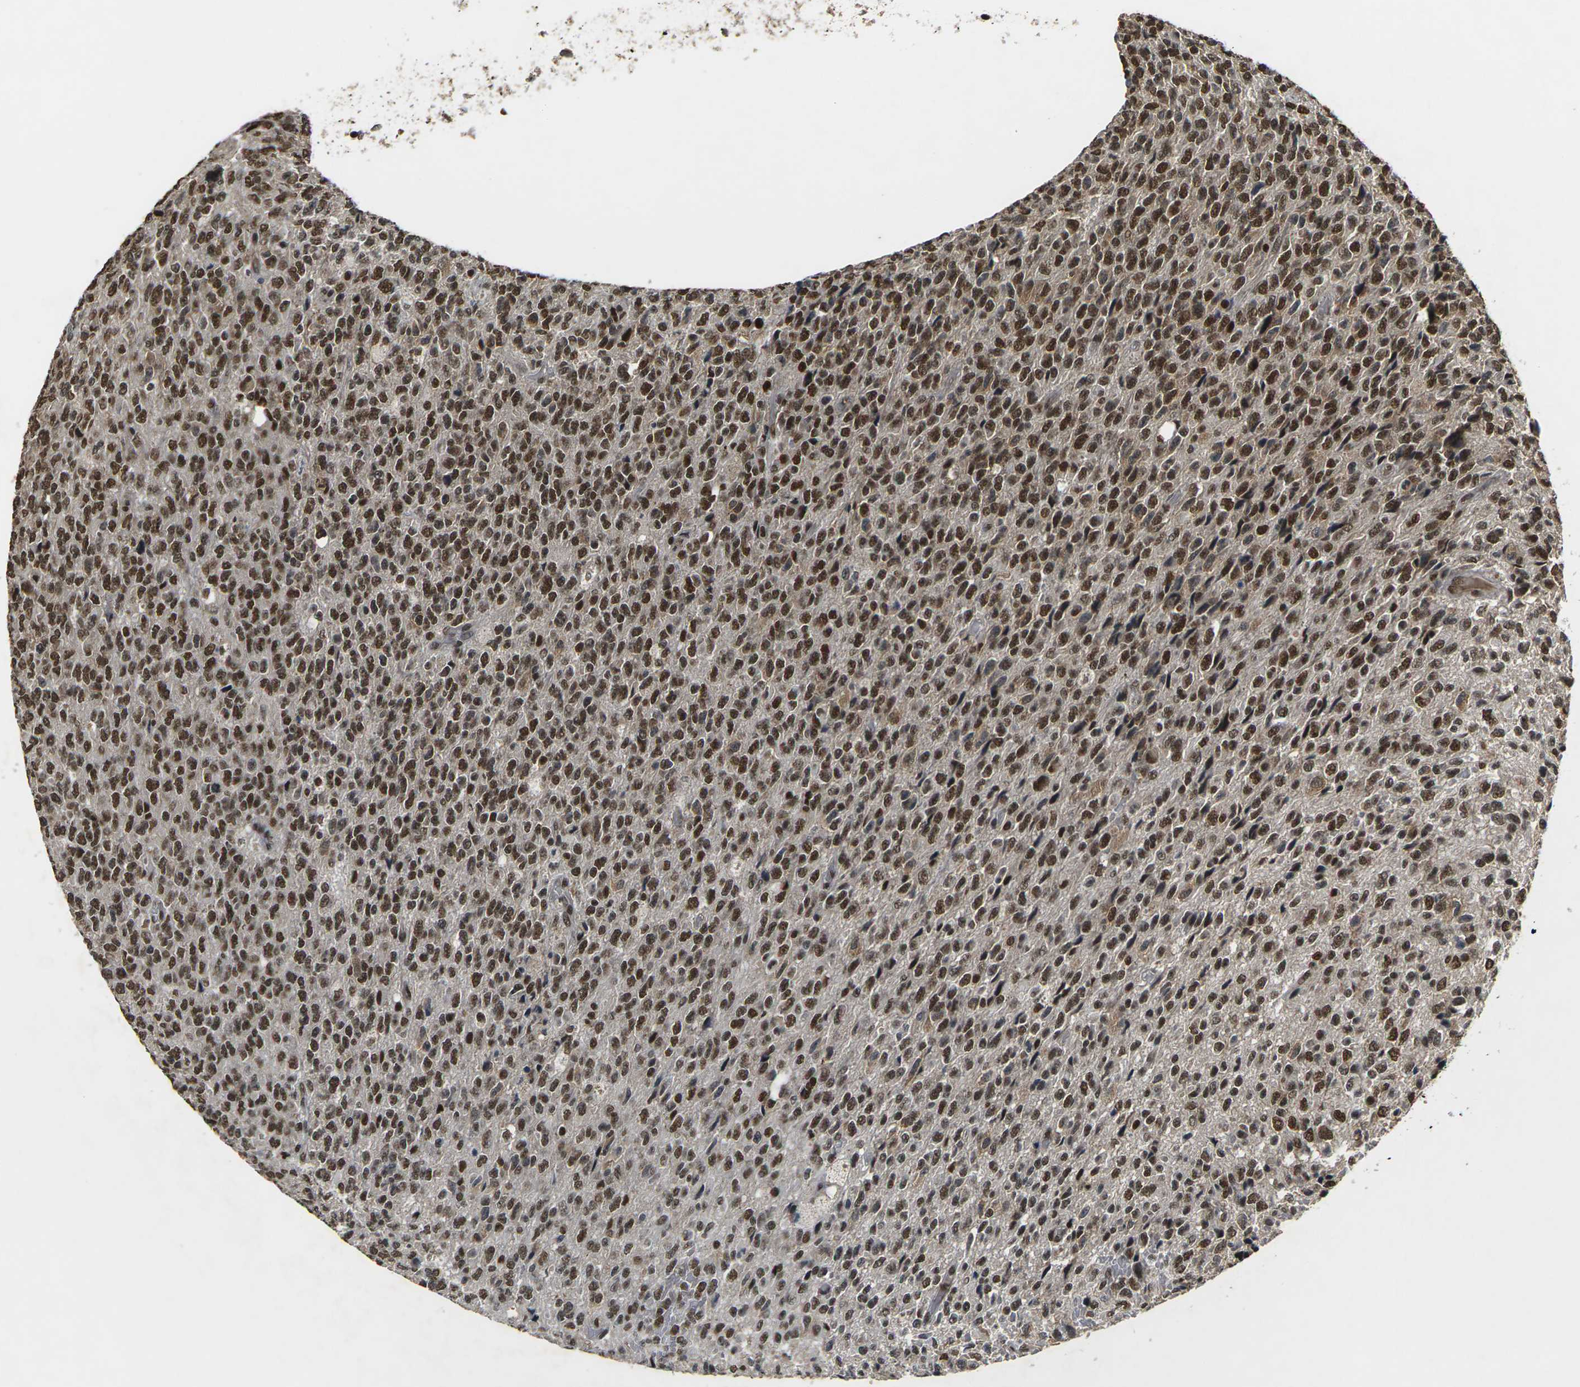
{"staining": {"intensity": "strong", "quantity": ">75%", "location": "nuclear"}, "tissue": "glioma", "cell_type": "Tumor cells", "image_type": "cancer", "snomed": [{"axis": "morphology", "description": "Glioma, malignant, High grade"}, {"axis": "topography", "description": "pancreas cauda"}], "caption": "Protein expression analysis of human glioma reveals strong nuclear expression in approximately >75% of tumor cells.", "gene": "NELFA", "patient": {"sex": "male", "age": 60}}